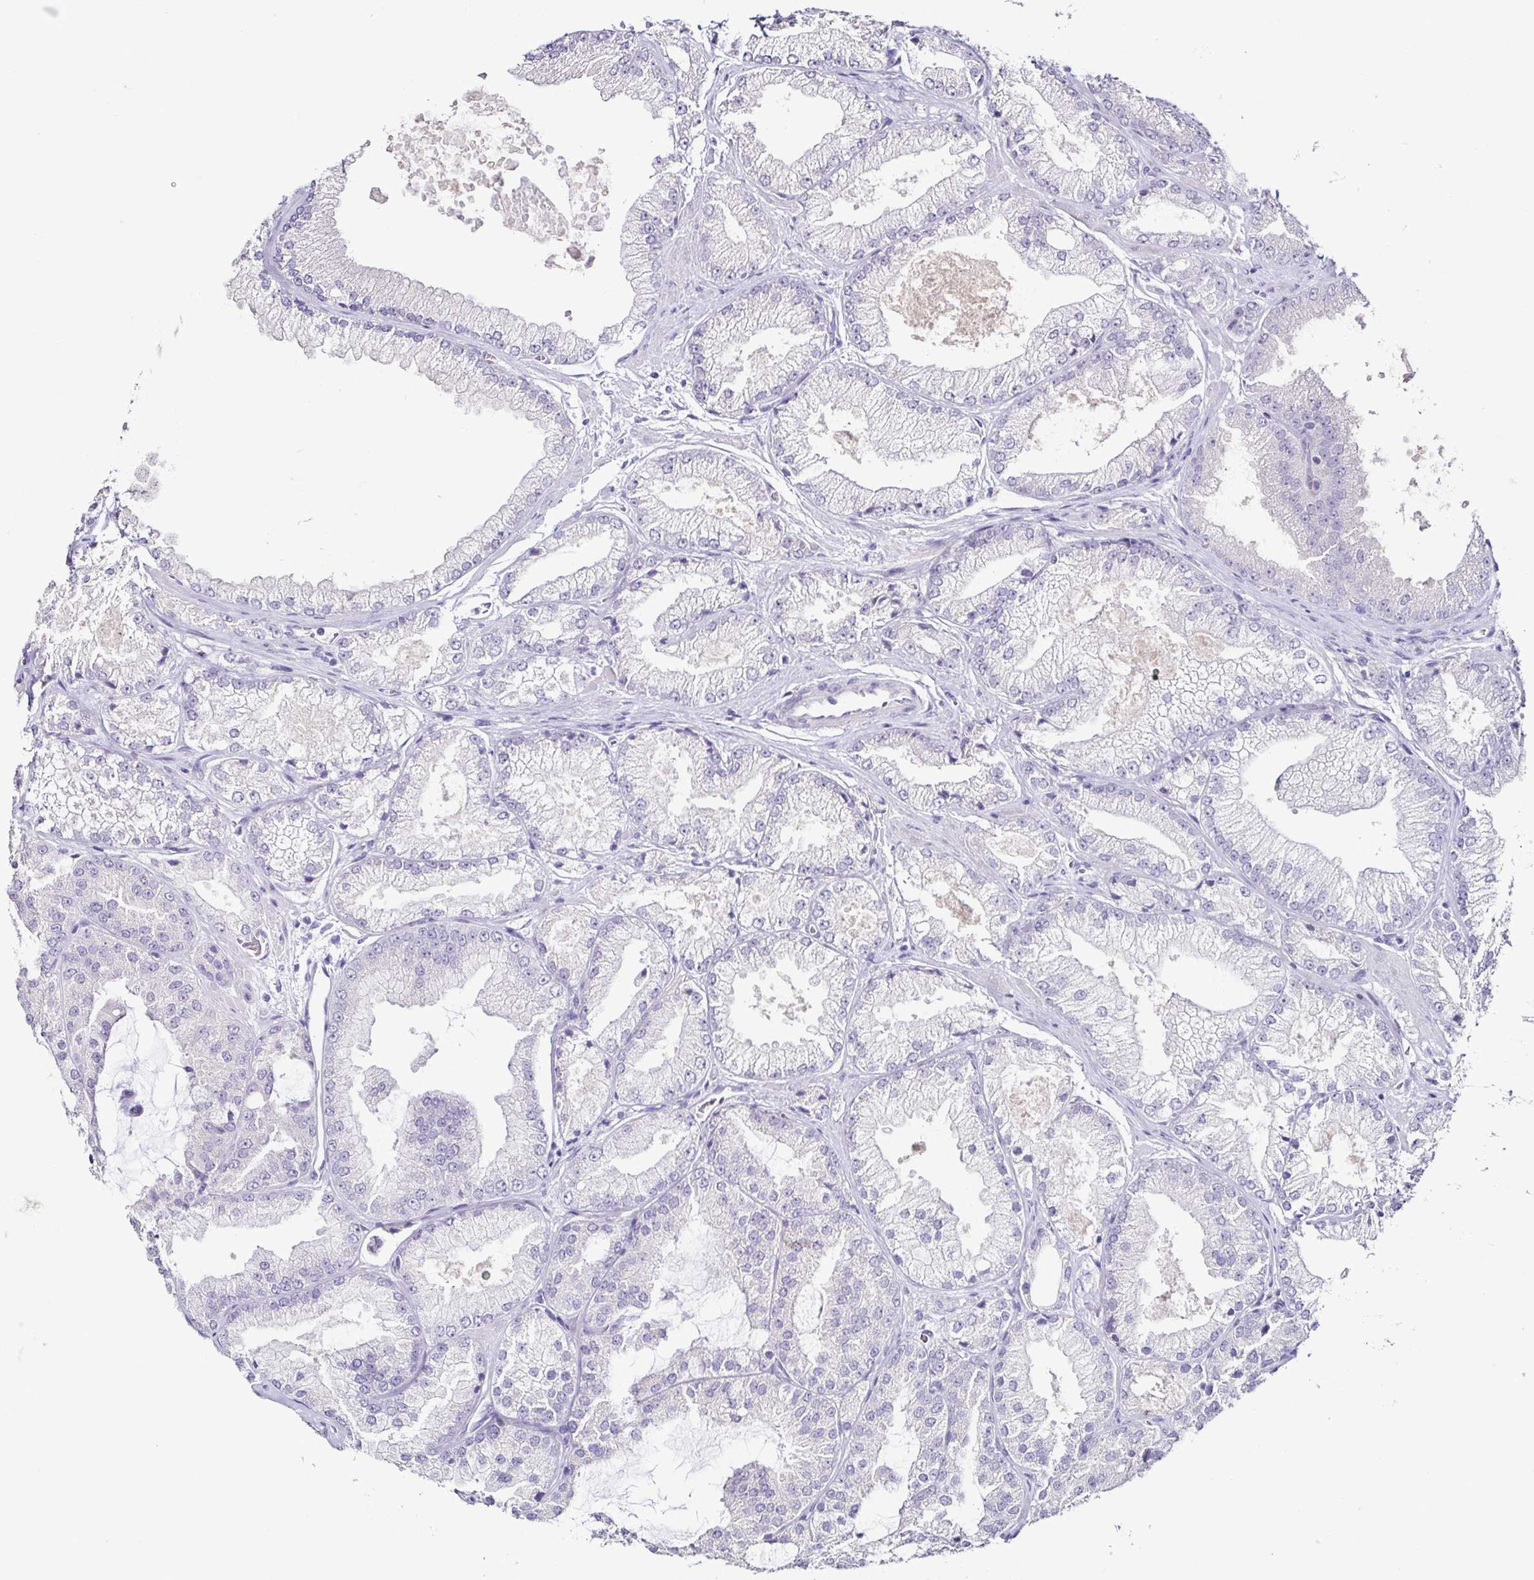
{"staining": {"intensity": "negative", "quantity": "none", "location": "none"}, "tissue": "prostate cancer", "cell_type": "Tumor cells", "image_type": "cancer", "snomed": [{"axis": "morphology", "description": "Adenocarcinoma, High grade"}, {"axis": "topography", "description": "Prostate"}], "caption": "A histopathology image of human high-grade adenocarcinoma (prostate) is negative for staining in tumor cells.", "gene": "TP73", "patient": {"sex": "male", "age": 68}}